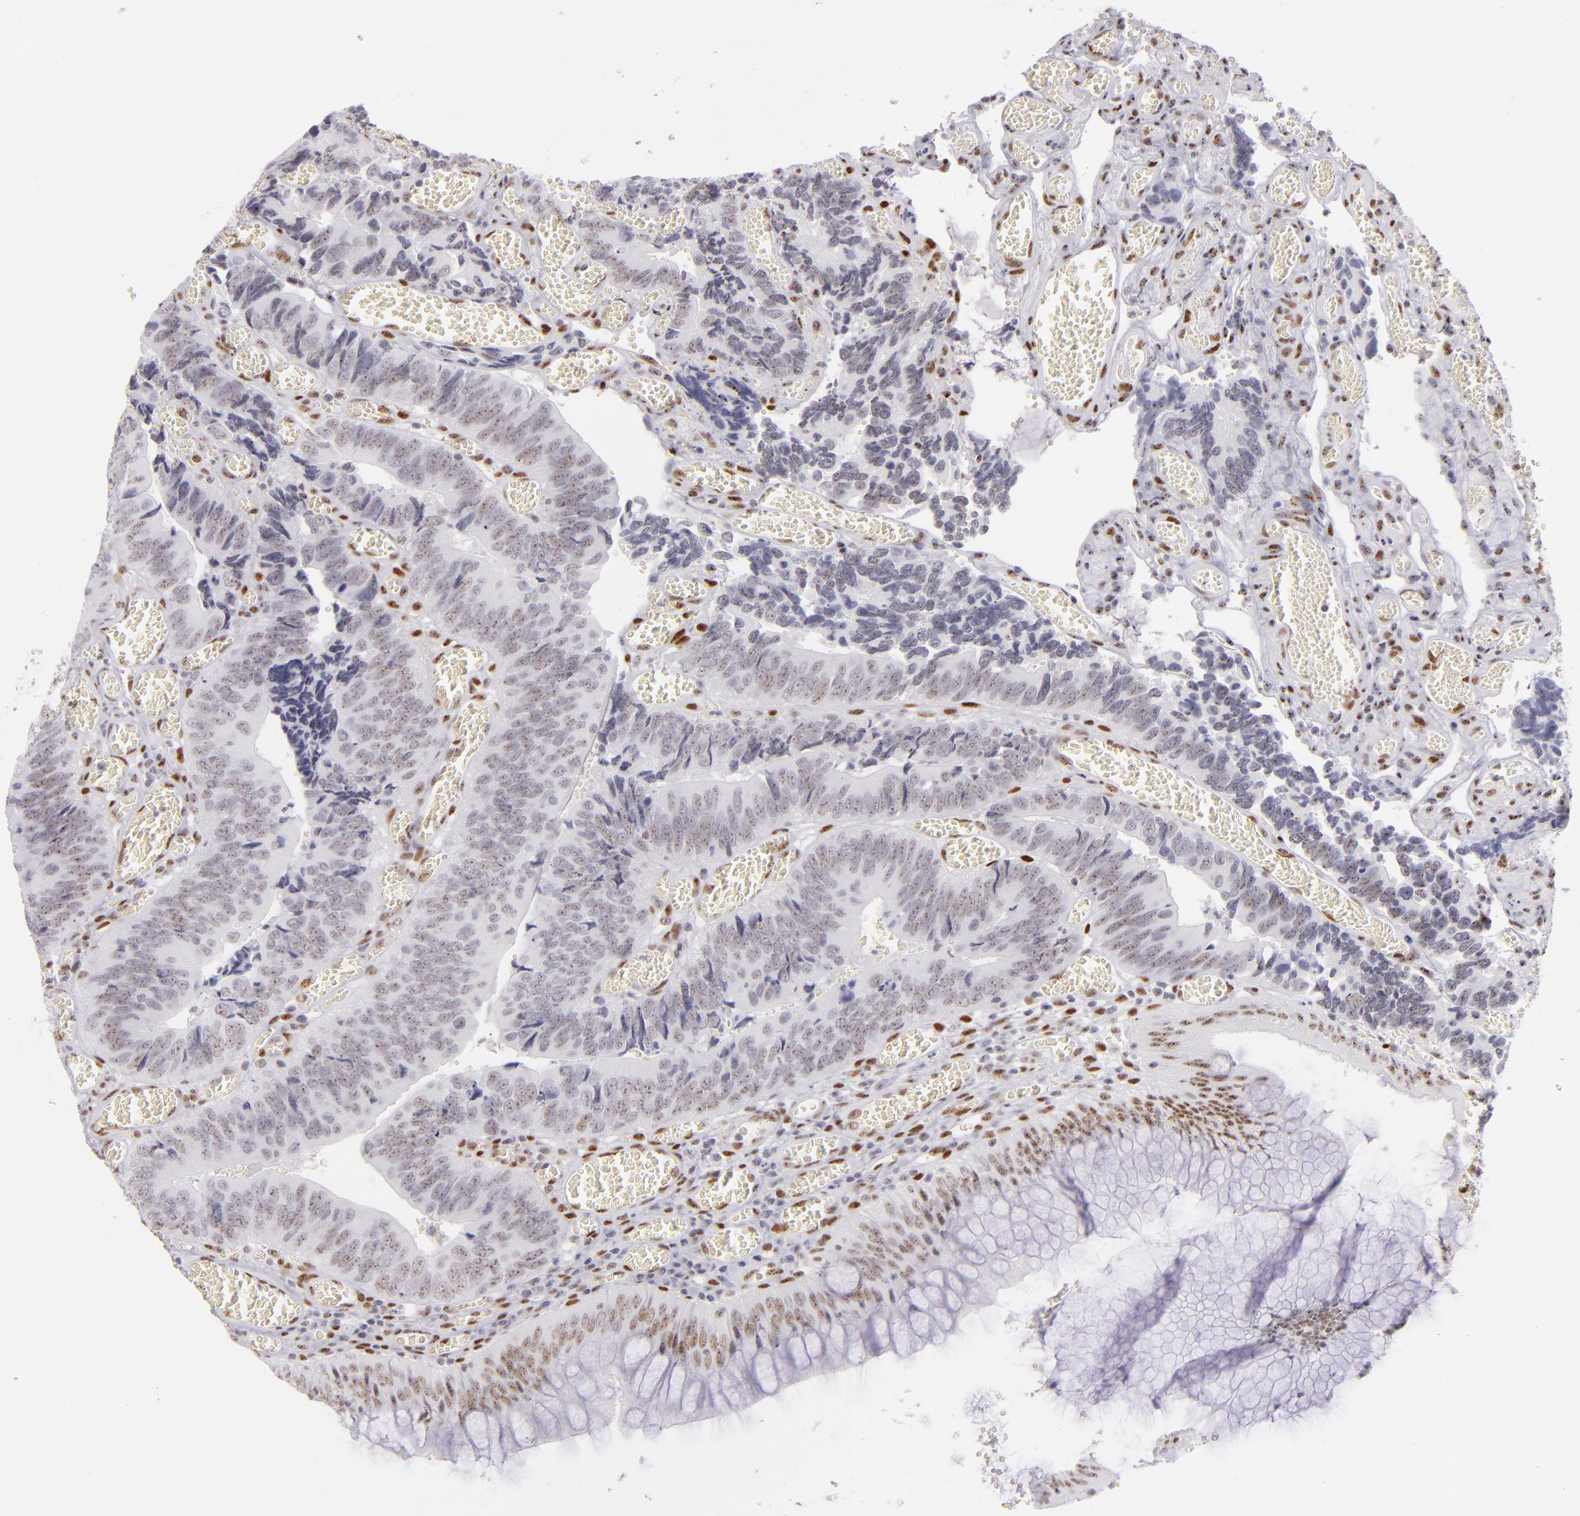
{"staining": {"intensity": "weak", "quantity": "<25%", "location": "nuclear"}, "tissue": "colorectal cancer", "cell_type": "Tumor cells", "image_type": "cancer", "snomed": [{"axis": "morphology", "description": "Adenocarcinoma, NOS"}, {"axis": "topography", "description": "Colon"}], "caption": "DAB (3,3'-diaminobenzidine) immunohistochemical staining of human colorectal cancer shows no significant expression in tumor cells.", "gene": "TOP3A", "patient": {"sex": "male", "age": 72}}